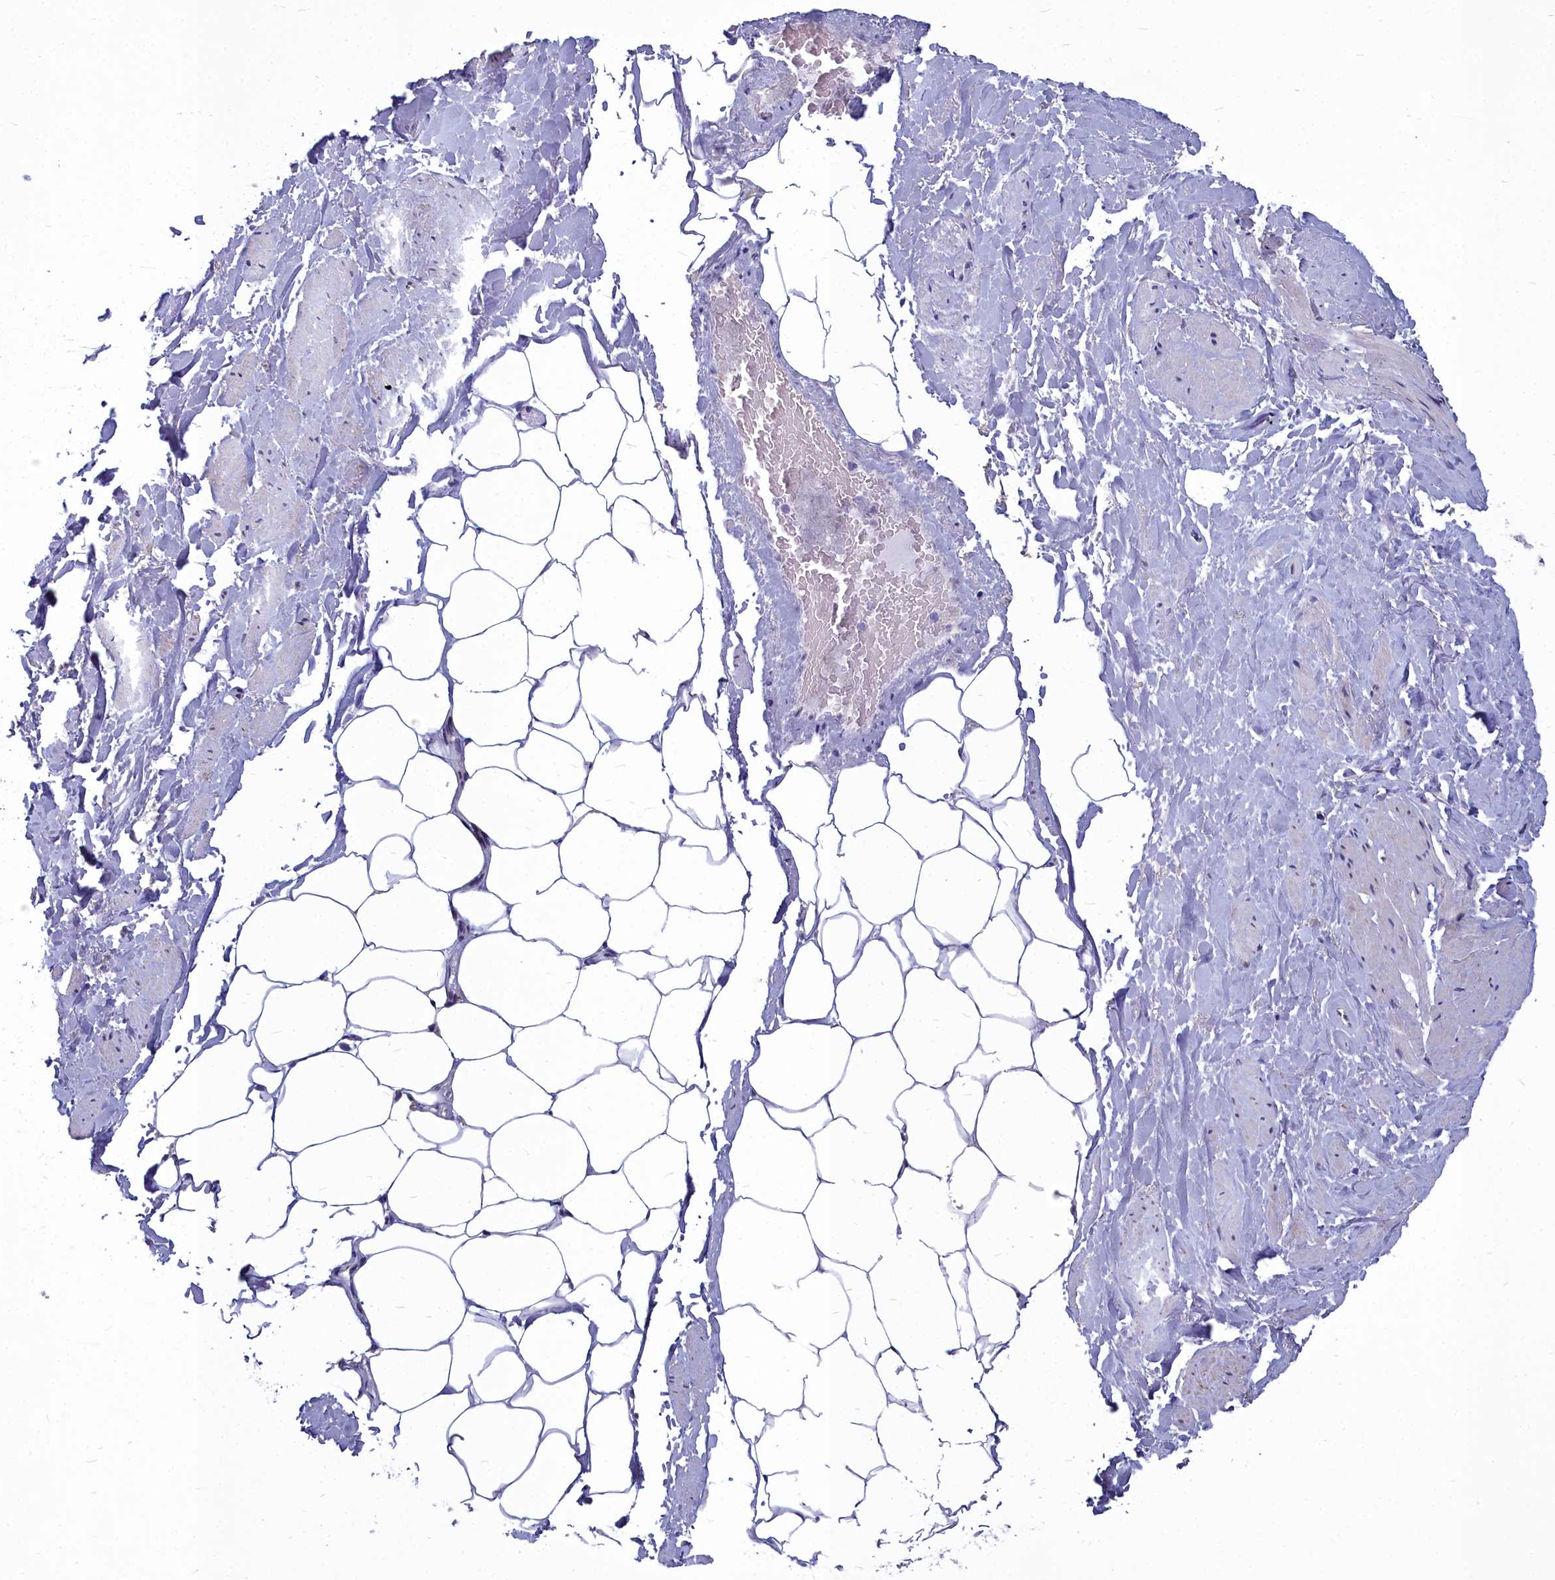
{"staining": {"intensity": "negative", "quantity": "none", "location": "none"}, "tissue": "adipose tissue", "cell_type": "Adipocytes", "image_type": "normal", "snomed": [{"axis": "morphology", "description": "Normal tissue, NOS"}, {"axis": "morphology", "description": "Adenocarcinoma, Low grade"}, {"axis": "topography", "description": "Prostate"}, {"axis": "topography", "description": "Peripheral nerve tissue"}], "caption": "The immunohistochemistry micrograph has no significant positivity in adipocytes of adipose tissue.", "gene": "COX20", "patient": {"sex": "male", "age": 63}}